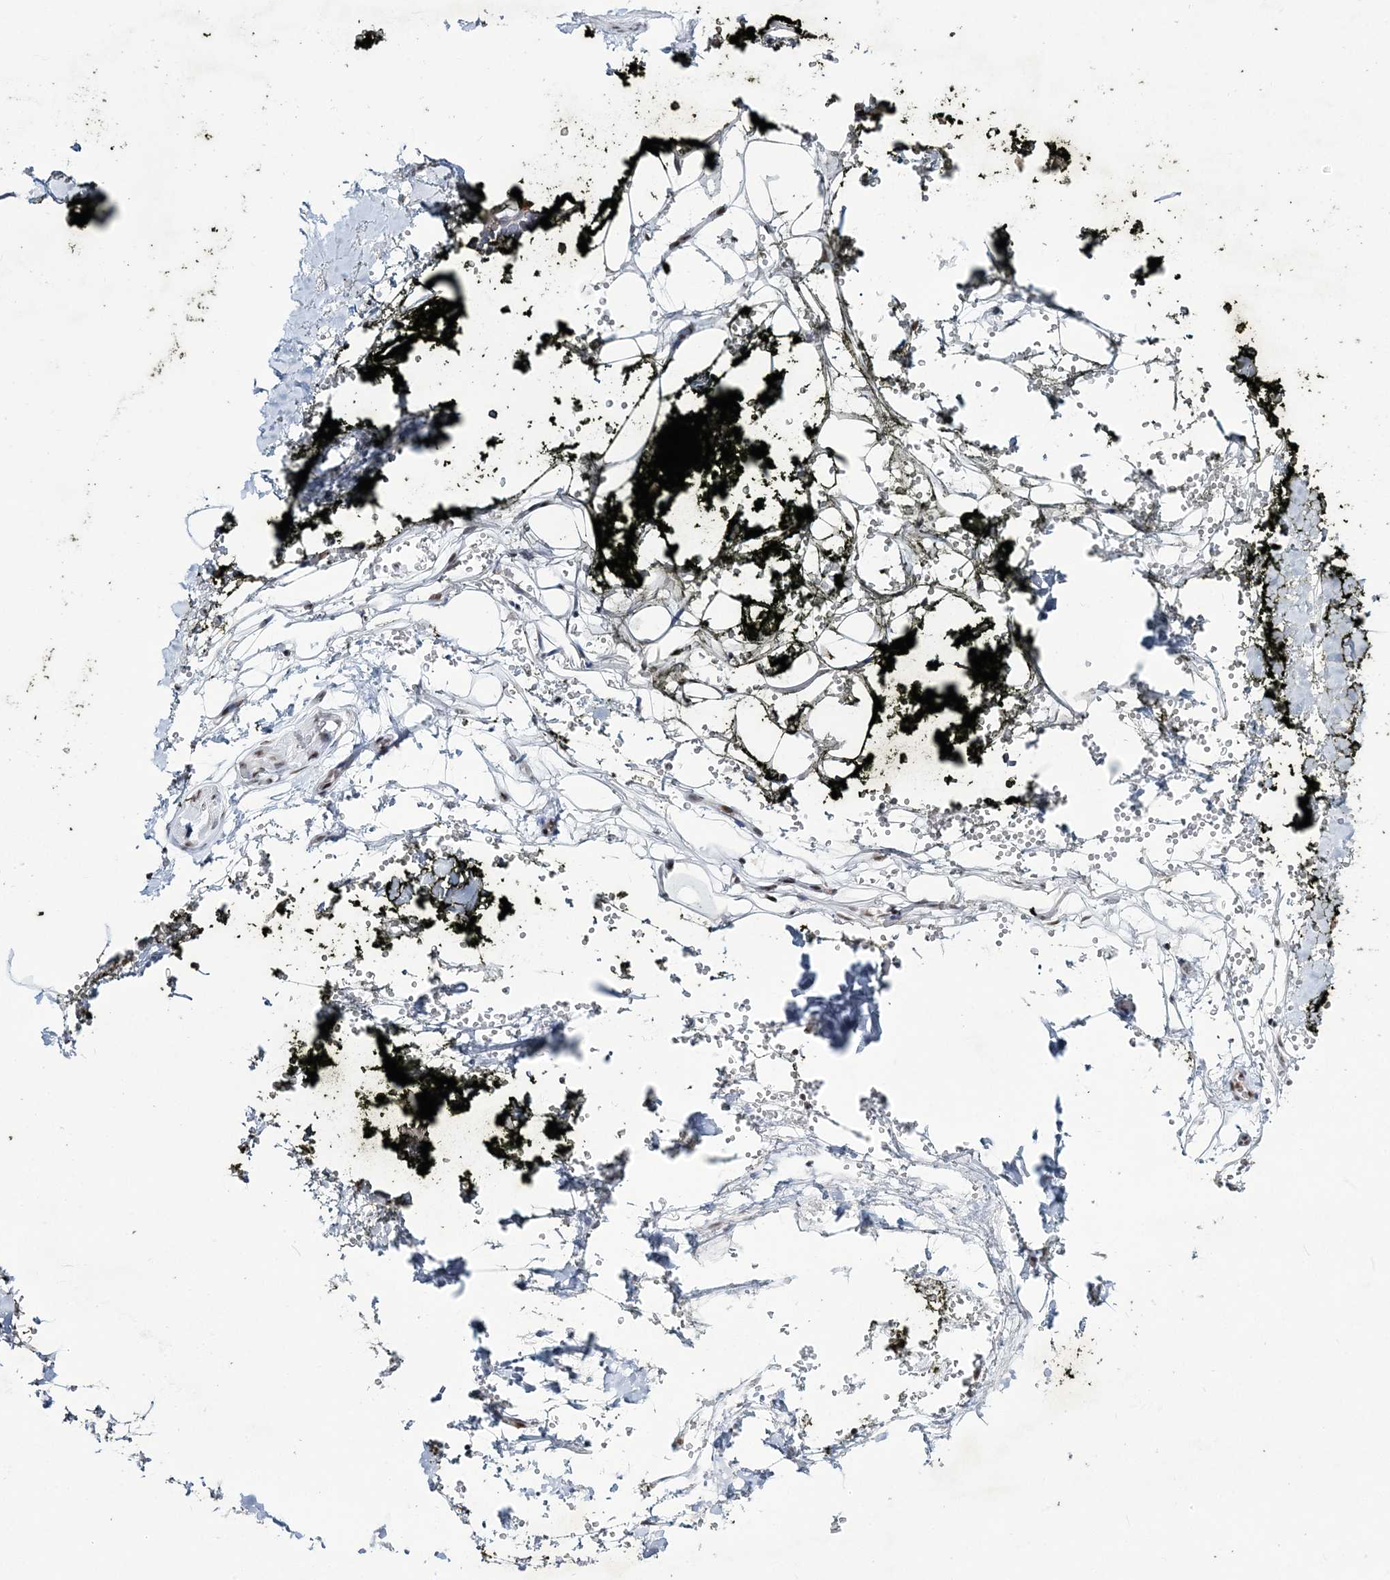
{"staining": {"intensity": "negative", "quantity": "none", "location": "none"}, "tissue": "adipose tissue", "cell_type": "Adipocytes", "image_type": "normal", "snomed": [{"axis": "morphology", "description": "Normal tissue, NOS"}, {"axis": "morphology", "description": "Adenocarcinoma, NOS"}, {"axis": "topography", "description": "Pancreas"}, {"axis": "topography", "description": "Peripheral nerve tissue"}], "caption": "This histopathology image is of normal adipose tissue stained with IHC to label a protein in brown with the nuclei are counter-stained blue. There is no positivity in adipocytes.", "gene": "LRRFIP2", "patient": {"sex": "male", "age": 59}}